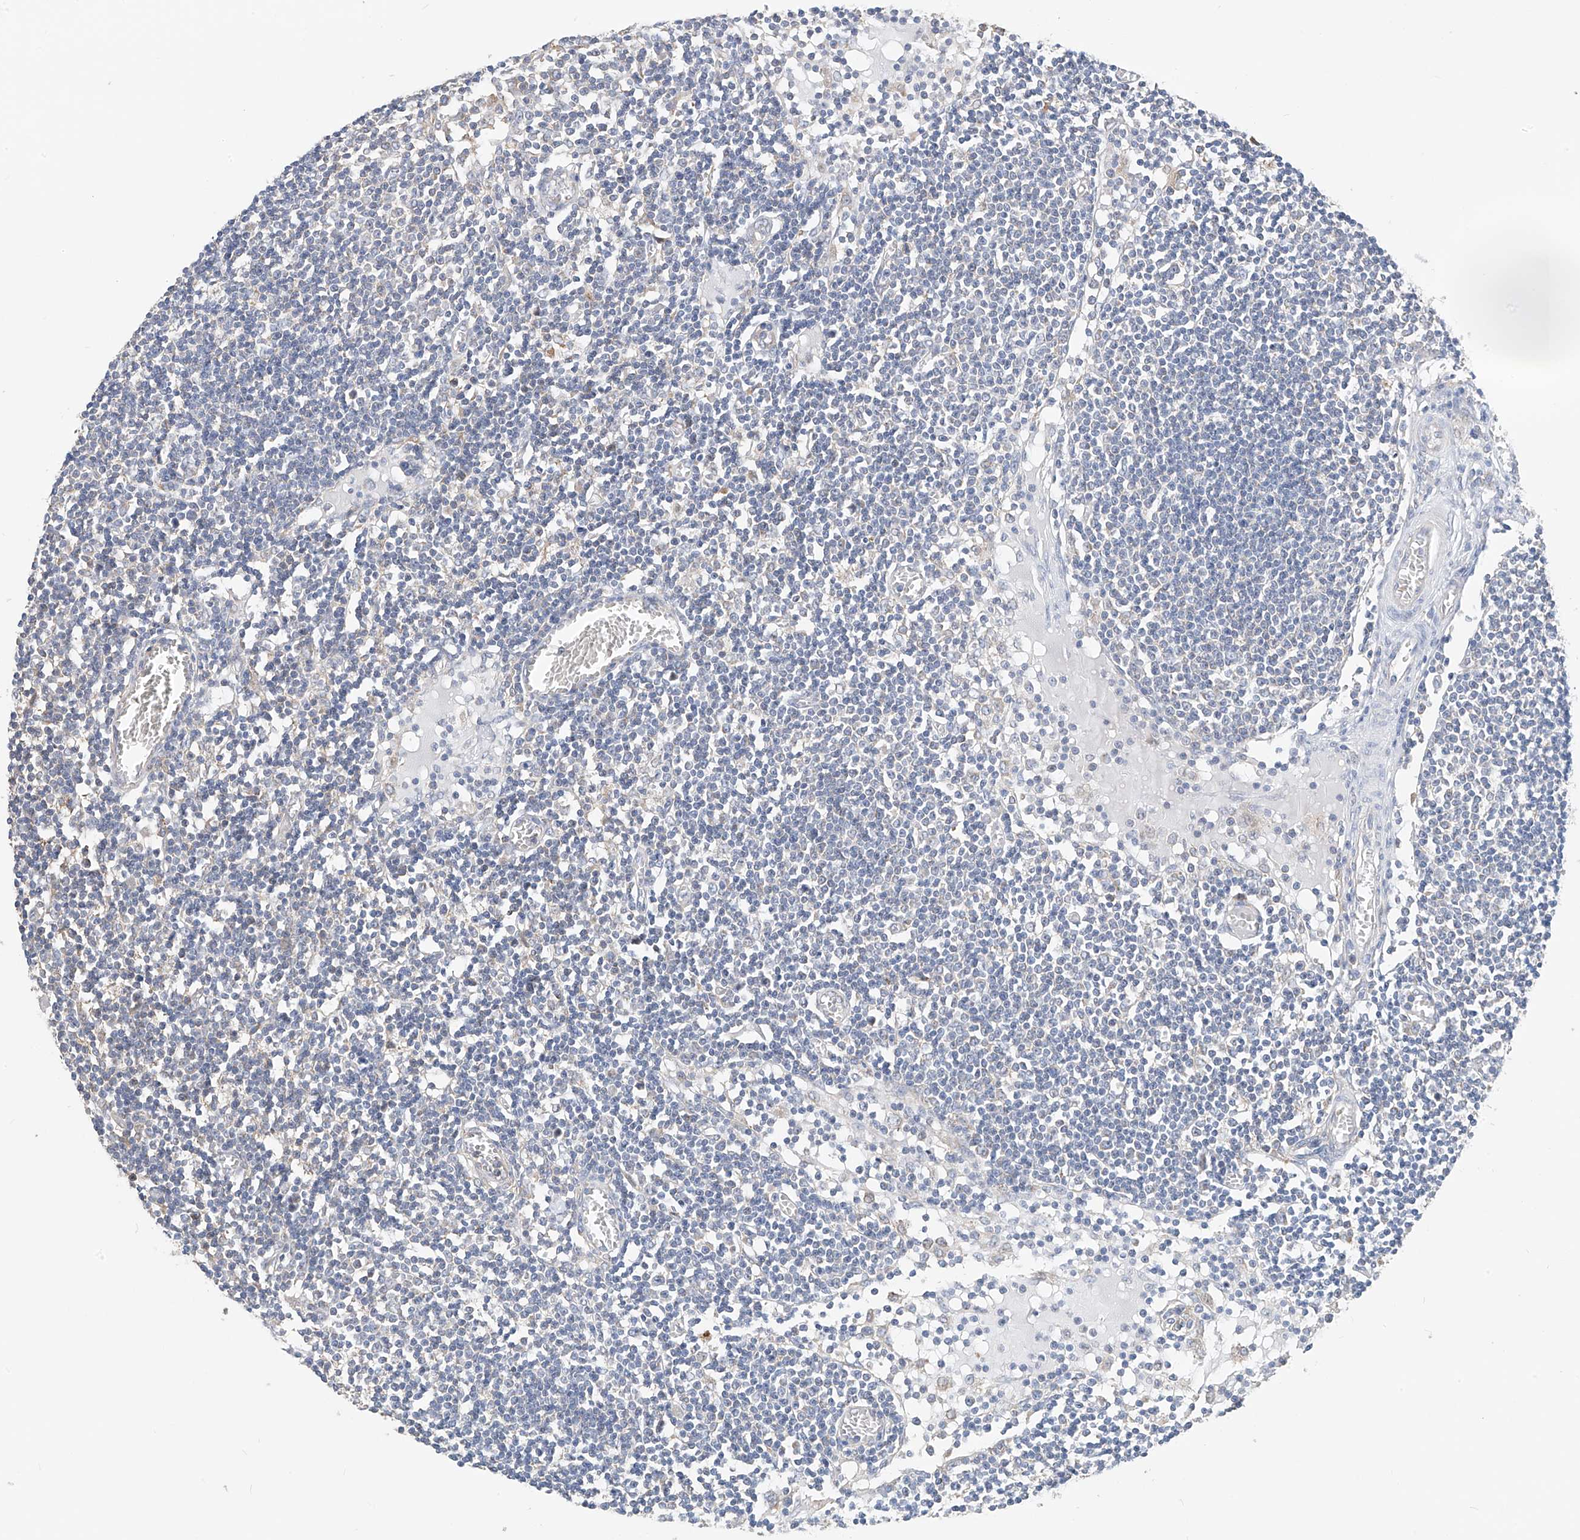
{"staining": {"intensity": "negative", "quantity": "none", "location": "none"}, "tissue": "lymph node", "cell_type": "Germinal center cells", "image_type": "normal", "snomed": [{"axis": "morphology", "description": "Normal tissue, NOS"}, {"axis": "topography", "description": "Lymph node"}], "caption": "An IHC image of benign lymph node is shown. There is no staining in germinal center cells of lymph node. The staining is performed using DAB (3,3'-diaminobenzidine) brown chromogen with nuclei counter-stained in using hematoxylin.", "gene": "SYN3", "patient": {"sex": "female", "age": 11}}